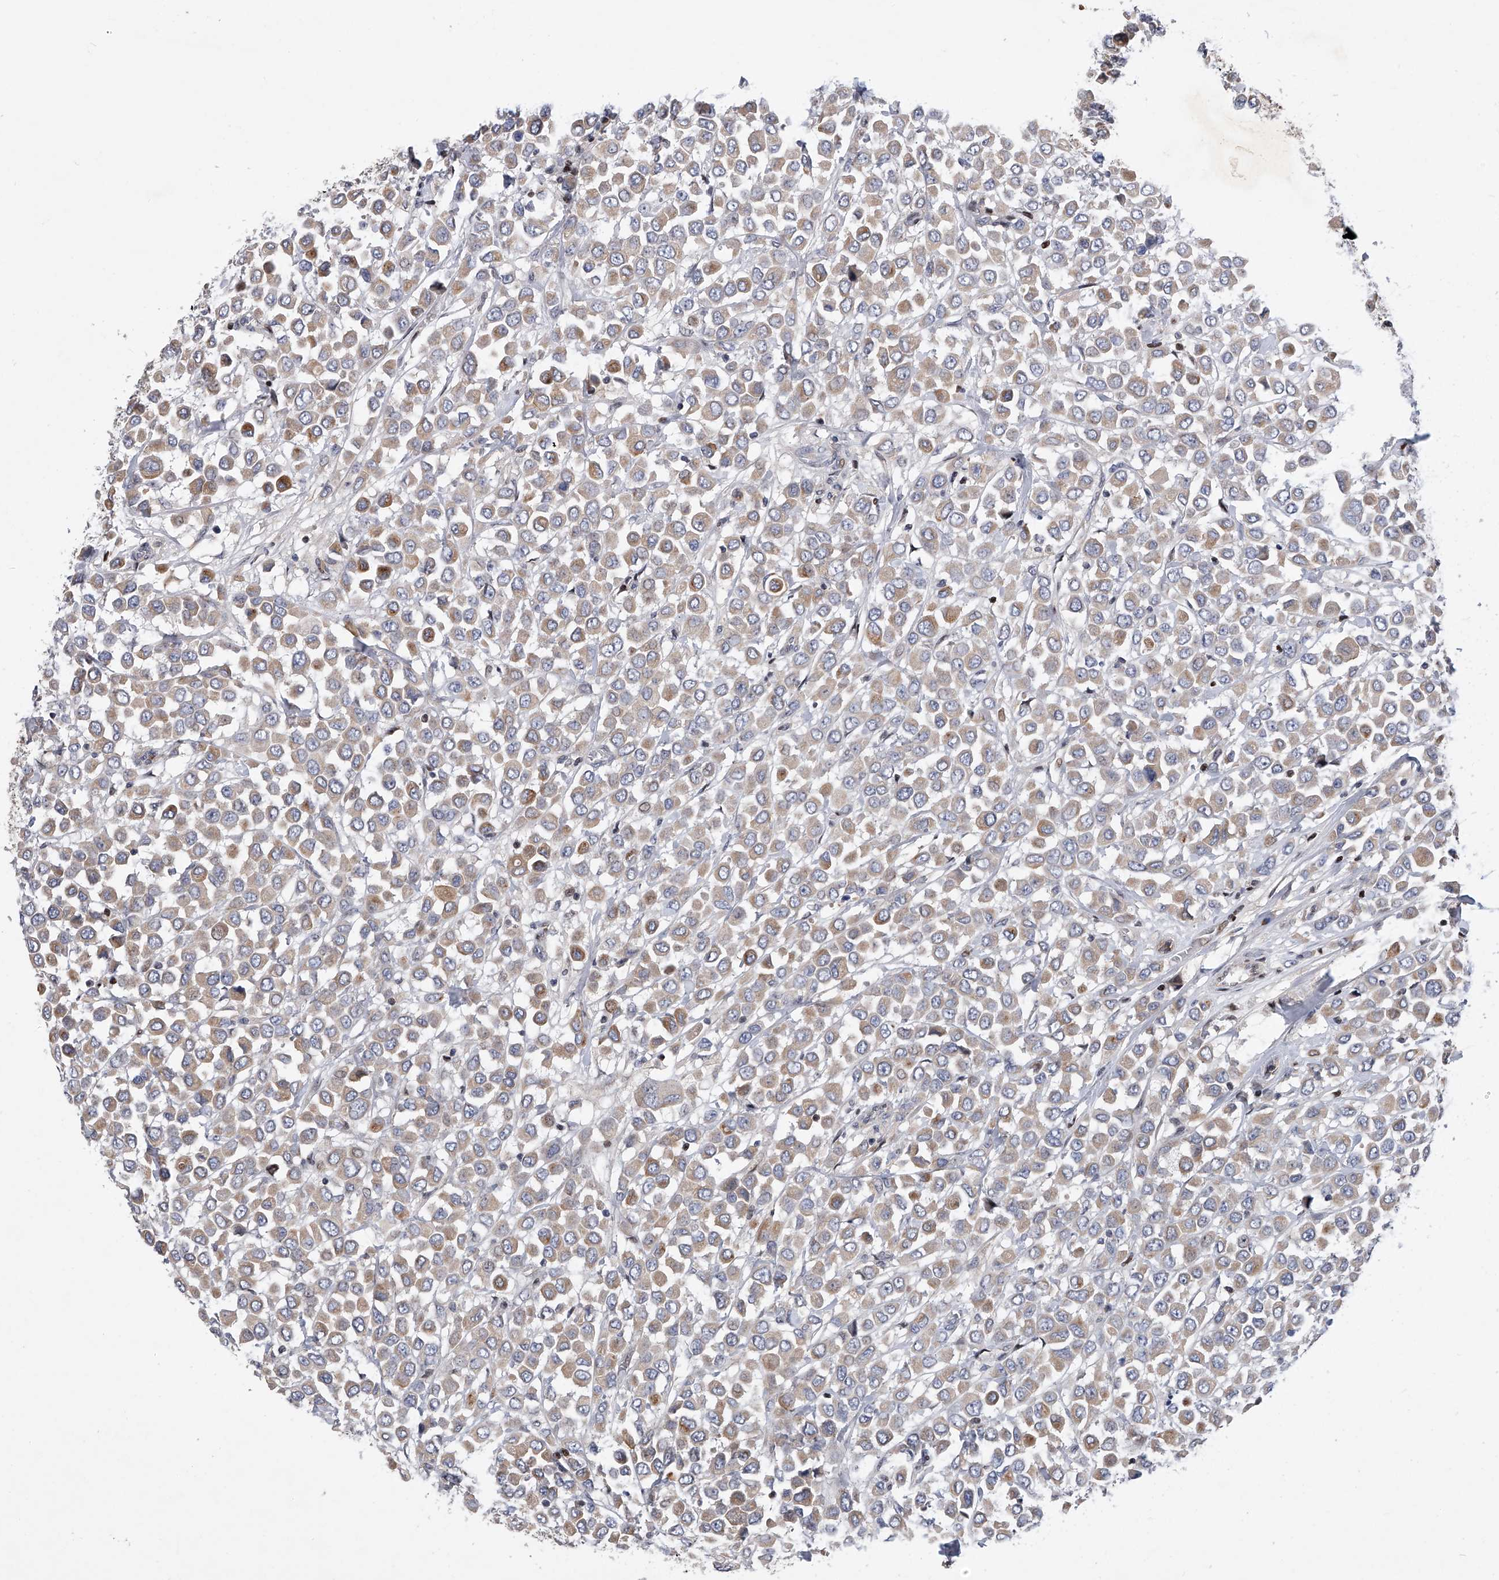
{"staining": {"intensity": "moderate", "quantity": "<25%", "location": "cytoplasmic/membranous"}, "tissue": "breast cancer", "cell_type": "Tumor cells", "image_type": "cancer", "snomed": [{"axis": "morphology", "description": "Duct carcinoma"}, {"axis": "topography", "description": "Breast"}], "caption": "Immunohistochemistry (IHC) (DAB (3,3'-diaminobenzidine)) staining of human breast intraductal carcinoma shows moderate cytoplasmic/membranous protein staining in approximately <25% of tumor cells.", "gene": "CDH12", "patient": {"sex": "female", "age": 61}}